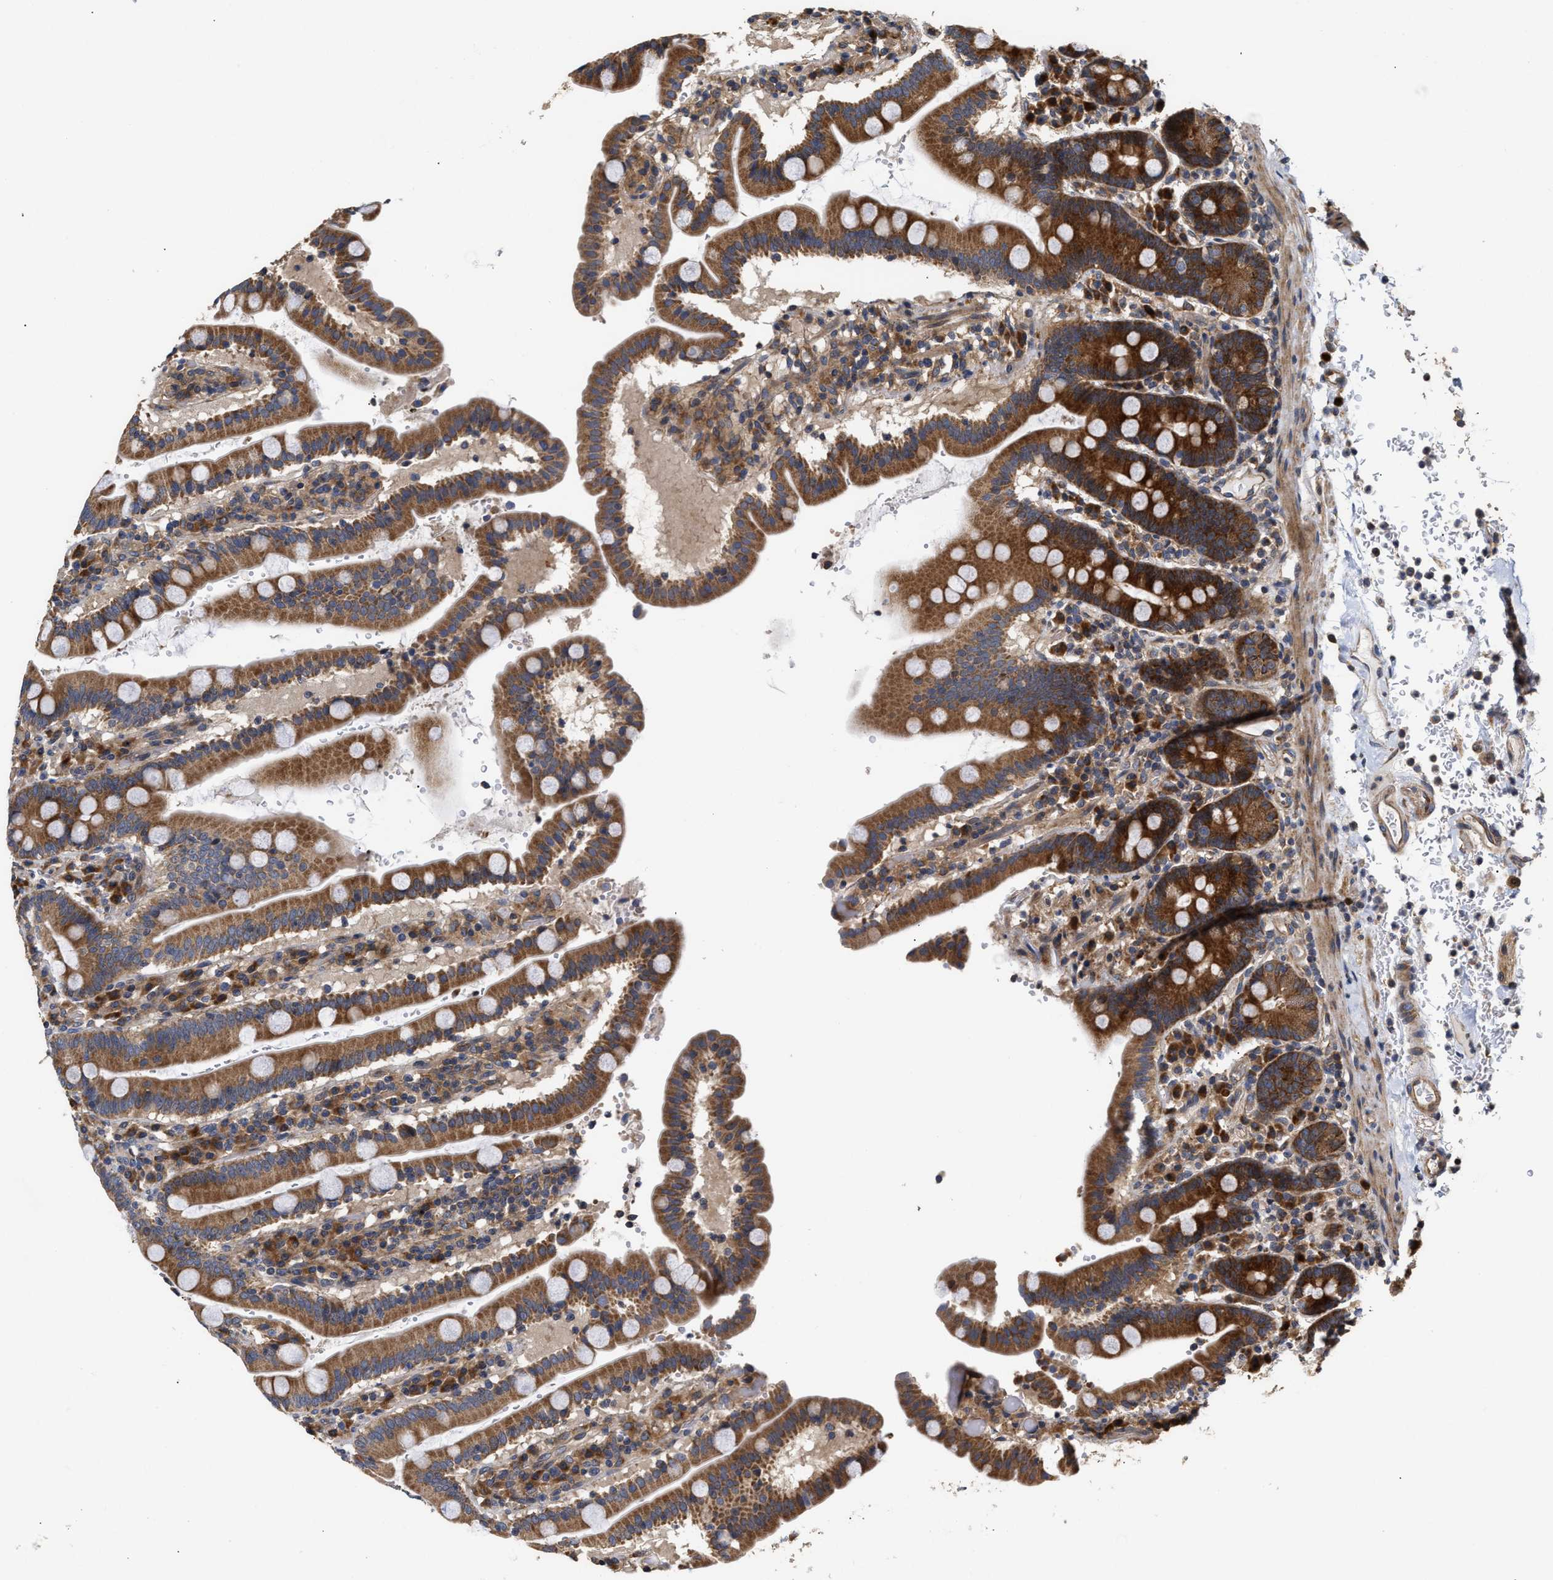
{"staining": {"intensity": "strong", "quantity": ">75%", "location": "cytoplasmic/membranous"}, "tissue": "duodenum", "cell_type": "Glandular cells", "image_type": "normal", "snomed": [{"axis": "morphology", "description": "Normal tissue, NOS"}, {"axis": "topography", "description": "Small intestine, NOS"}], "caption": "This is an image of IHC staining of normal duodenum, which shows strong positivity in the cytoplasmic/membranous of glandular cells.", "gene": "CLIP2", "patient": {"sex": "female", "age": 71}}